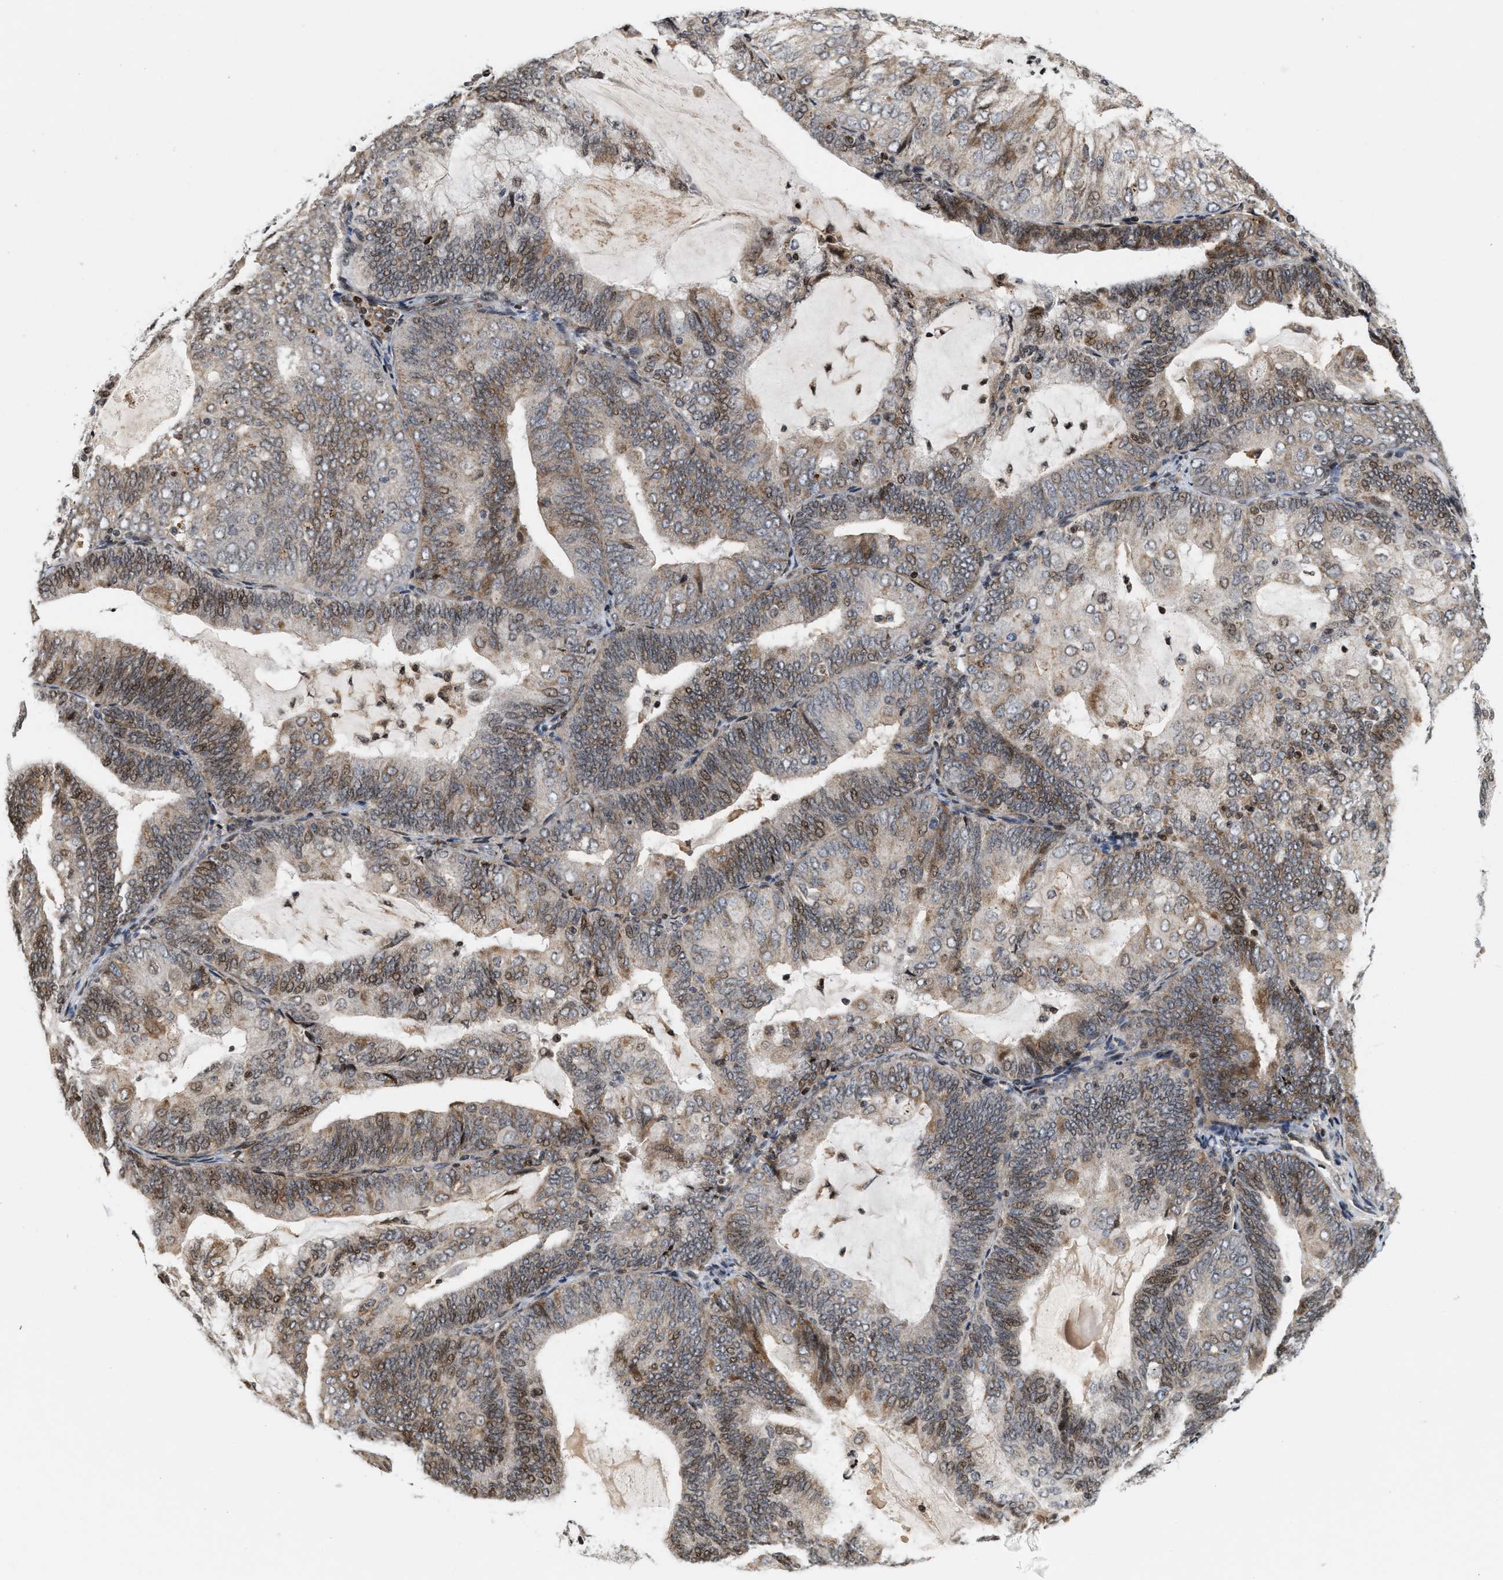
{"staining": {"intensity": "moderate", "quantity": ">75%", "location": "cytoplasmic/membranous"}, "tissue": "endometrial cancer", "cell_type": "Tumor cells", "image_type": "cancer", "snomed": [{"axis": "morphology", "description": "Adenocarcinoma, NOS"}, {"axis": "topography", "description": "Endometrium"}], "caption": "IHC of human endometrial adenocarcinoma demonstrates medium levels of moderate cytoplasmic/membranous expression in approximately >75% of tumor cells. Nuclei are stained in blue.", "gene": "PDZD2", "patient": {"sex": "female", "age": 81}}